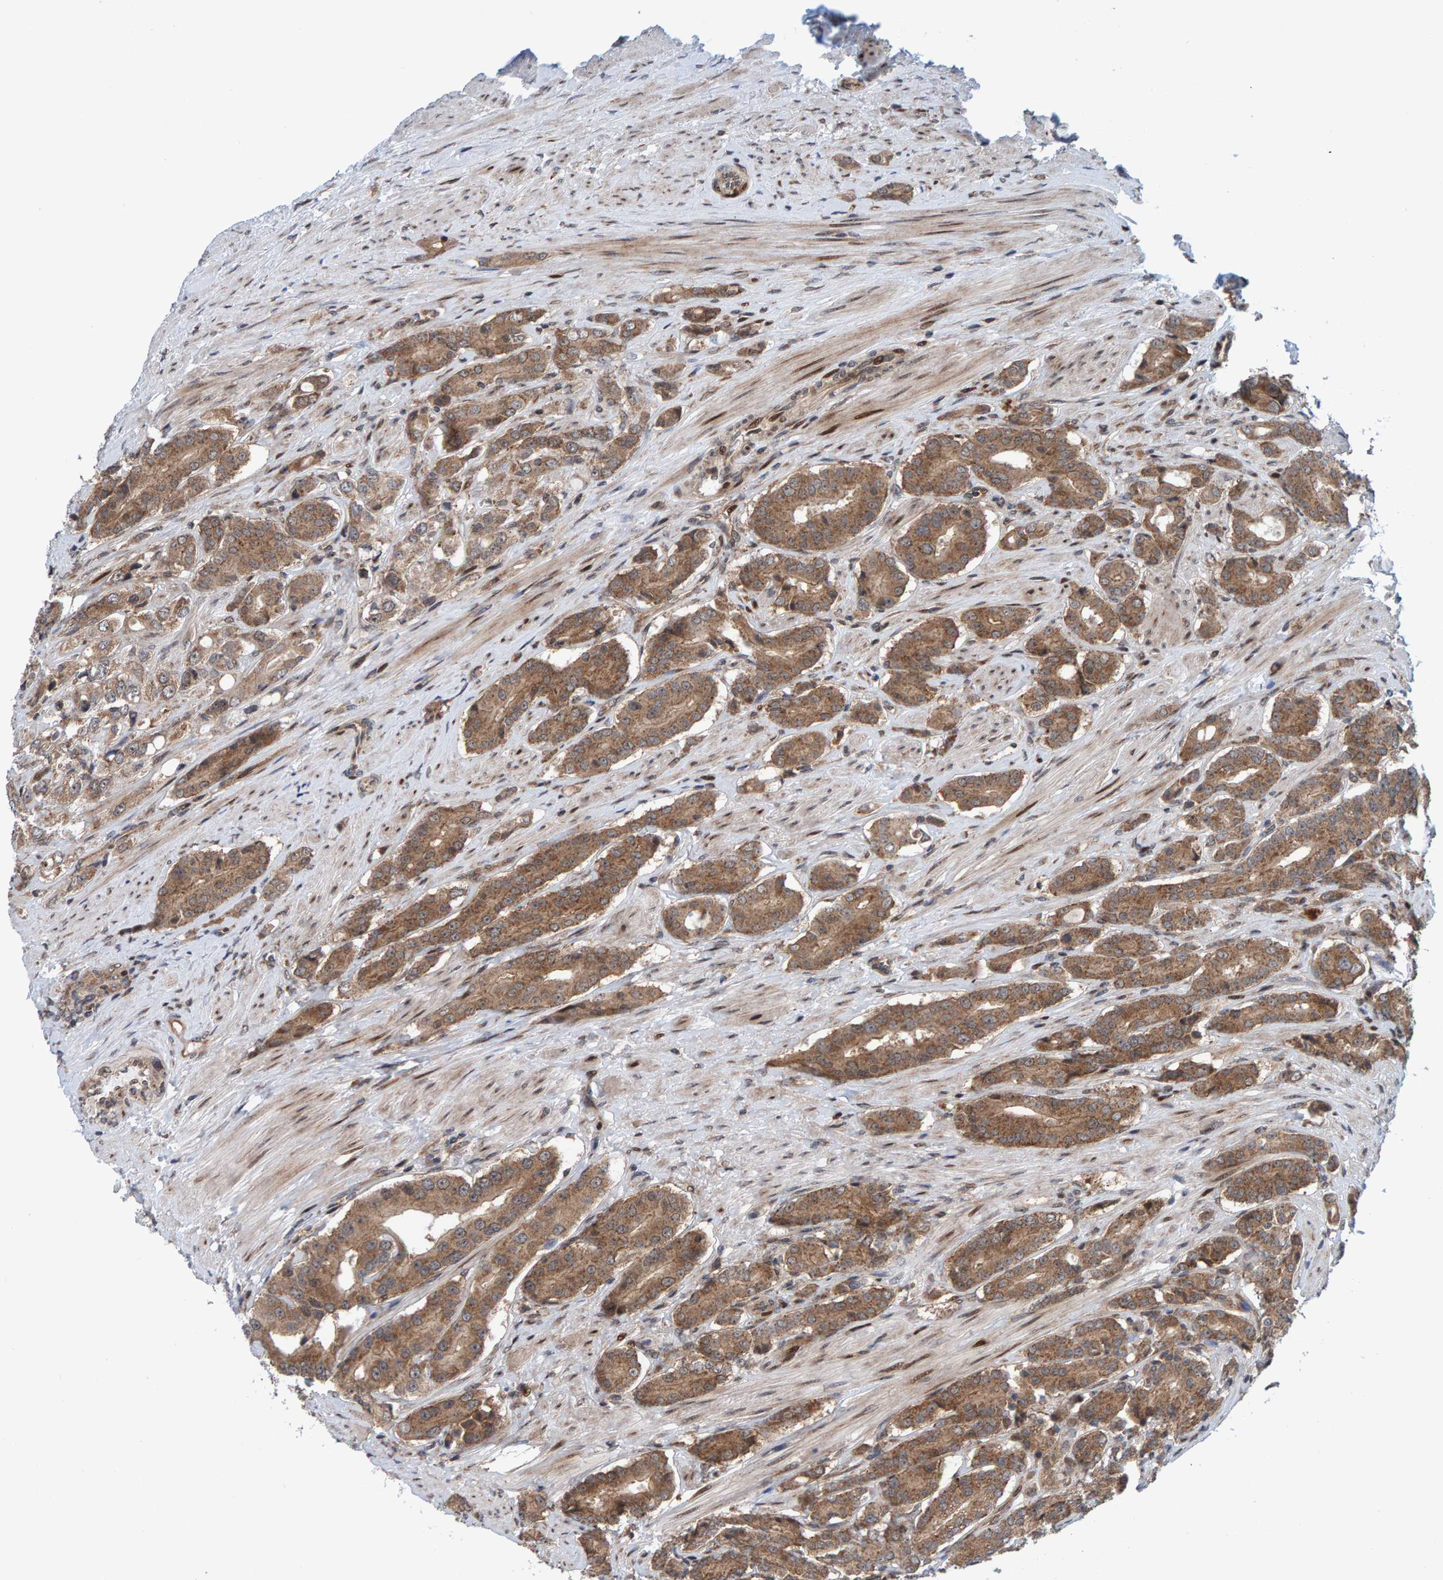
{"staining": {"intensity": "moderate", "quantity": ">75%", "location": "cytoplasmic/membranous"}, "tissue": "prostate cancer", "cell_type": "Tumor cells", "image_type": "cancer", "snomed": [{"axis": "morphology", "description": "Adenocarcinoma, High grade"}, {"axis": "topography", "description": "Prostate"}], "caption": "Prostate cancer (adenocarcinoma (high-grade)) stained with immunohistochemistry displays moderate cytoplasmic/membranous positivity in about >75% of tumor cells.", "gene": "ZNF366", "patient": {"sex": "male", "age": 71}}